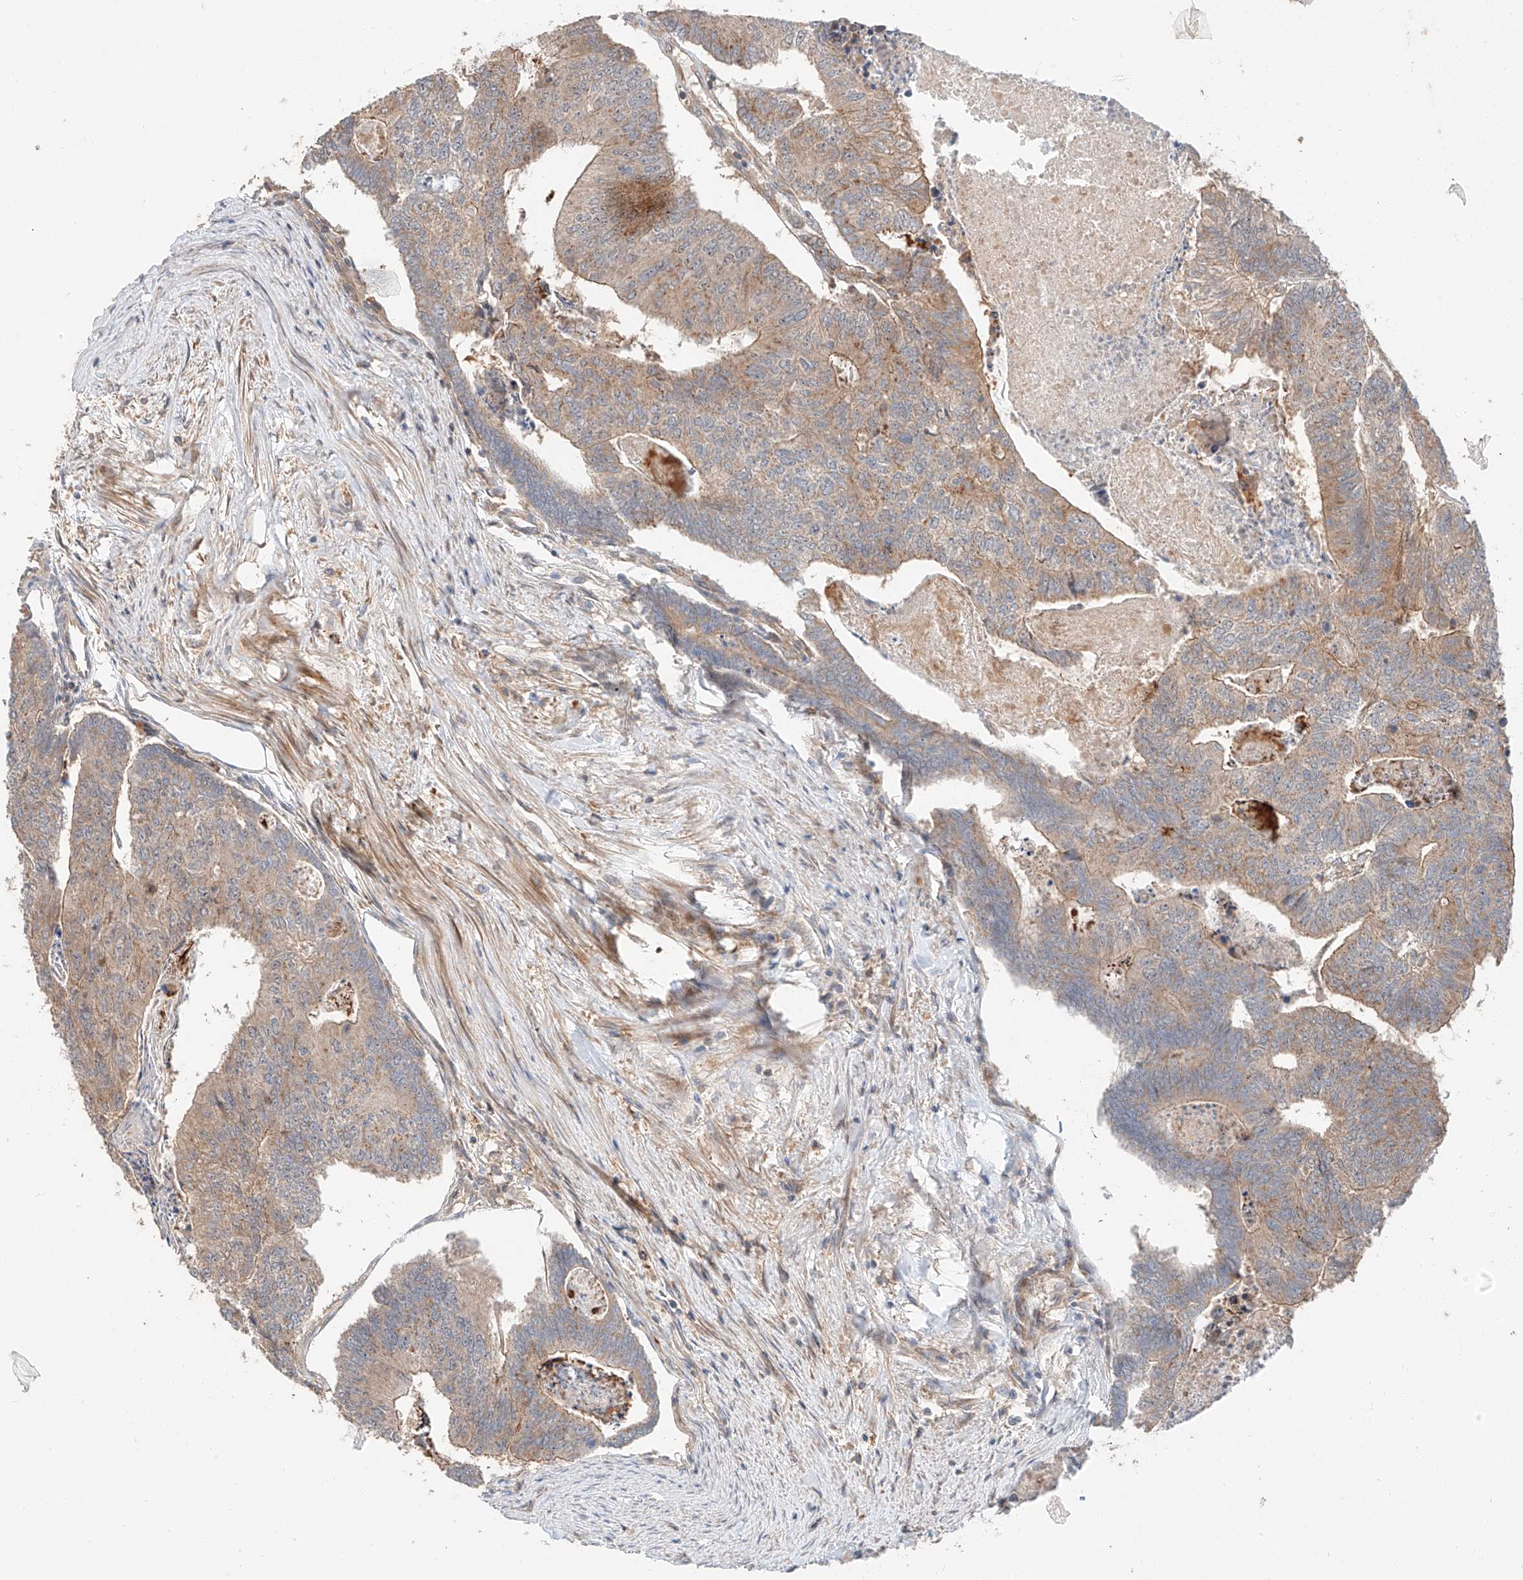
{"staining": {"intensity": "moderate", "quantity": "25%-75%", "location": "cytoplasmic/membranous"}, "tissue": "colorectal cancer", "cell_type": "Tumor cells", "image_type": "cancer", "snomed": [{"axis": "morphology", "description": "Adenocarcinoma, NOS"}, {"axis": "topography", "description": "Colon"}], "caption": "An image of human colorectal cancer stained for a protein displays moderate cytoplasmic/membranous brown staining in tumor cells.", "gene": "XPNPEP1", "patient": {"sex": "female", "age": 67}}